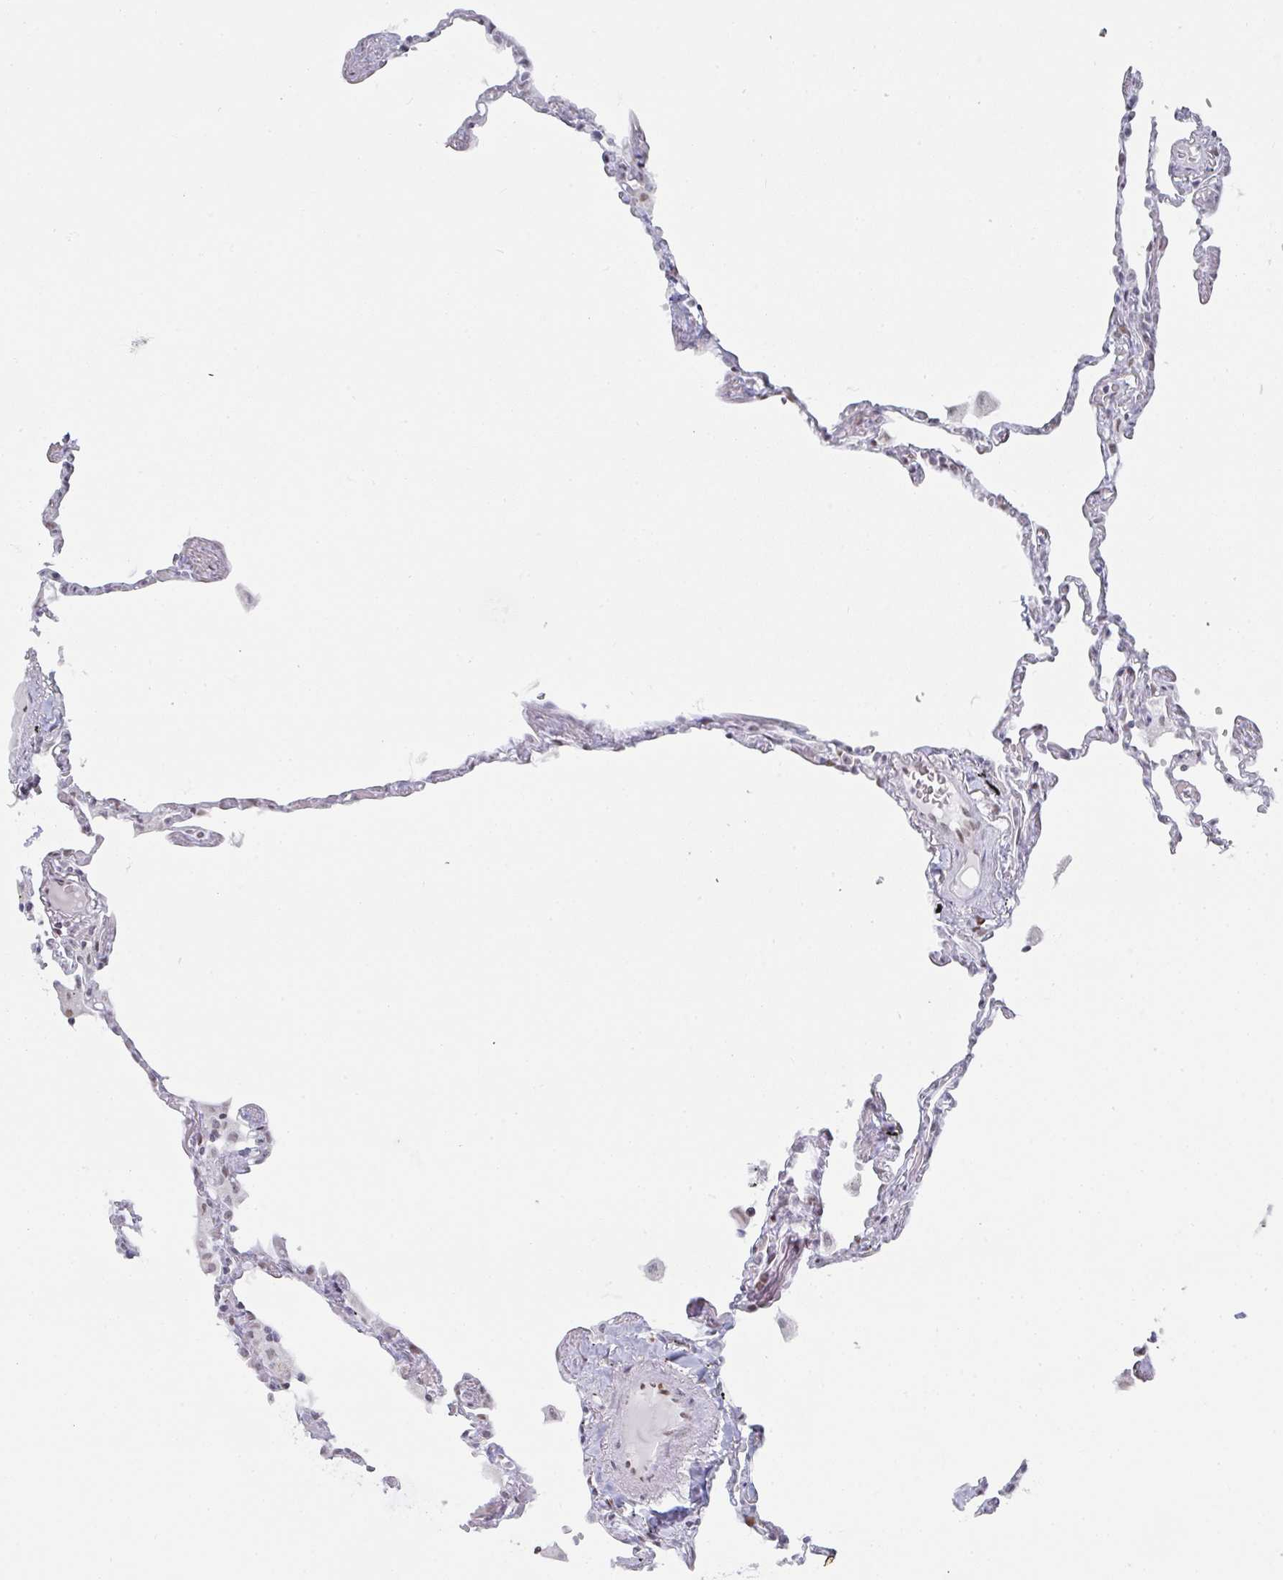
{"staining": {"intensity": "negative", "quantity": "none", "location": "none"}, "tissue": "lung", "cell_type": "Alveolar cells", "image_type": "normal", "snomed": [{"axis": "morphology", "description": "Normal tissue, NOS"}, {"axis": "topography", "description": "Lung"}], "caption": "A histopathology image of human lung is negative for staining in alveolar cells. Brightfield microscopy of immunohistochemistry stained with DAB (3,3'-diaminobenzidine) (brown) and hematoxylin (blue), captured at high magnification.", "gene": "POU2AF2", "patient": {"sex": "female", "age": 67}}